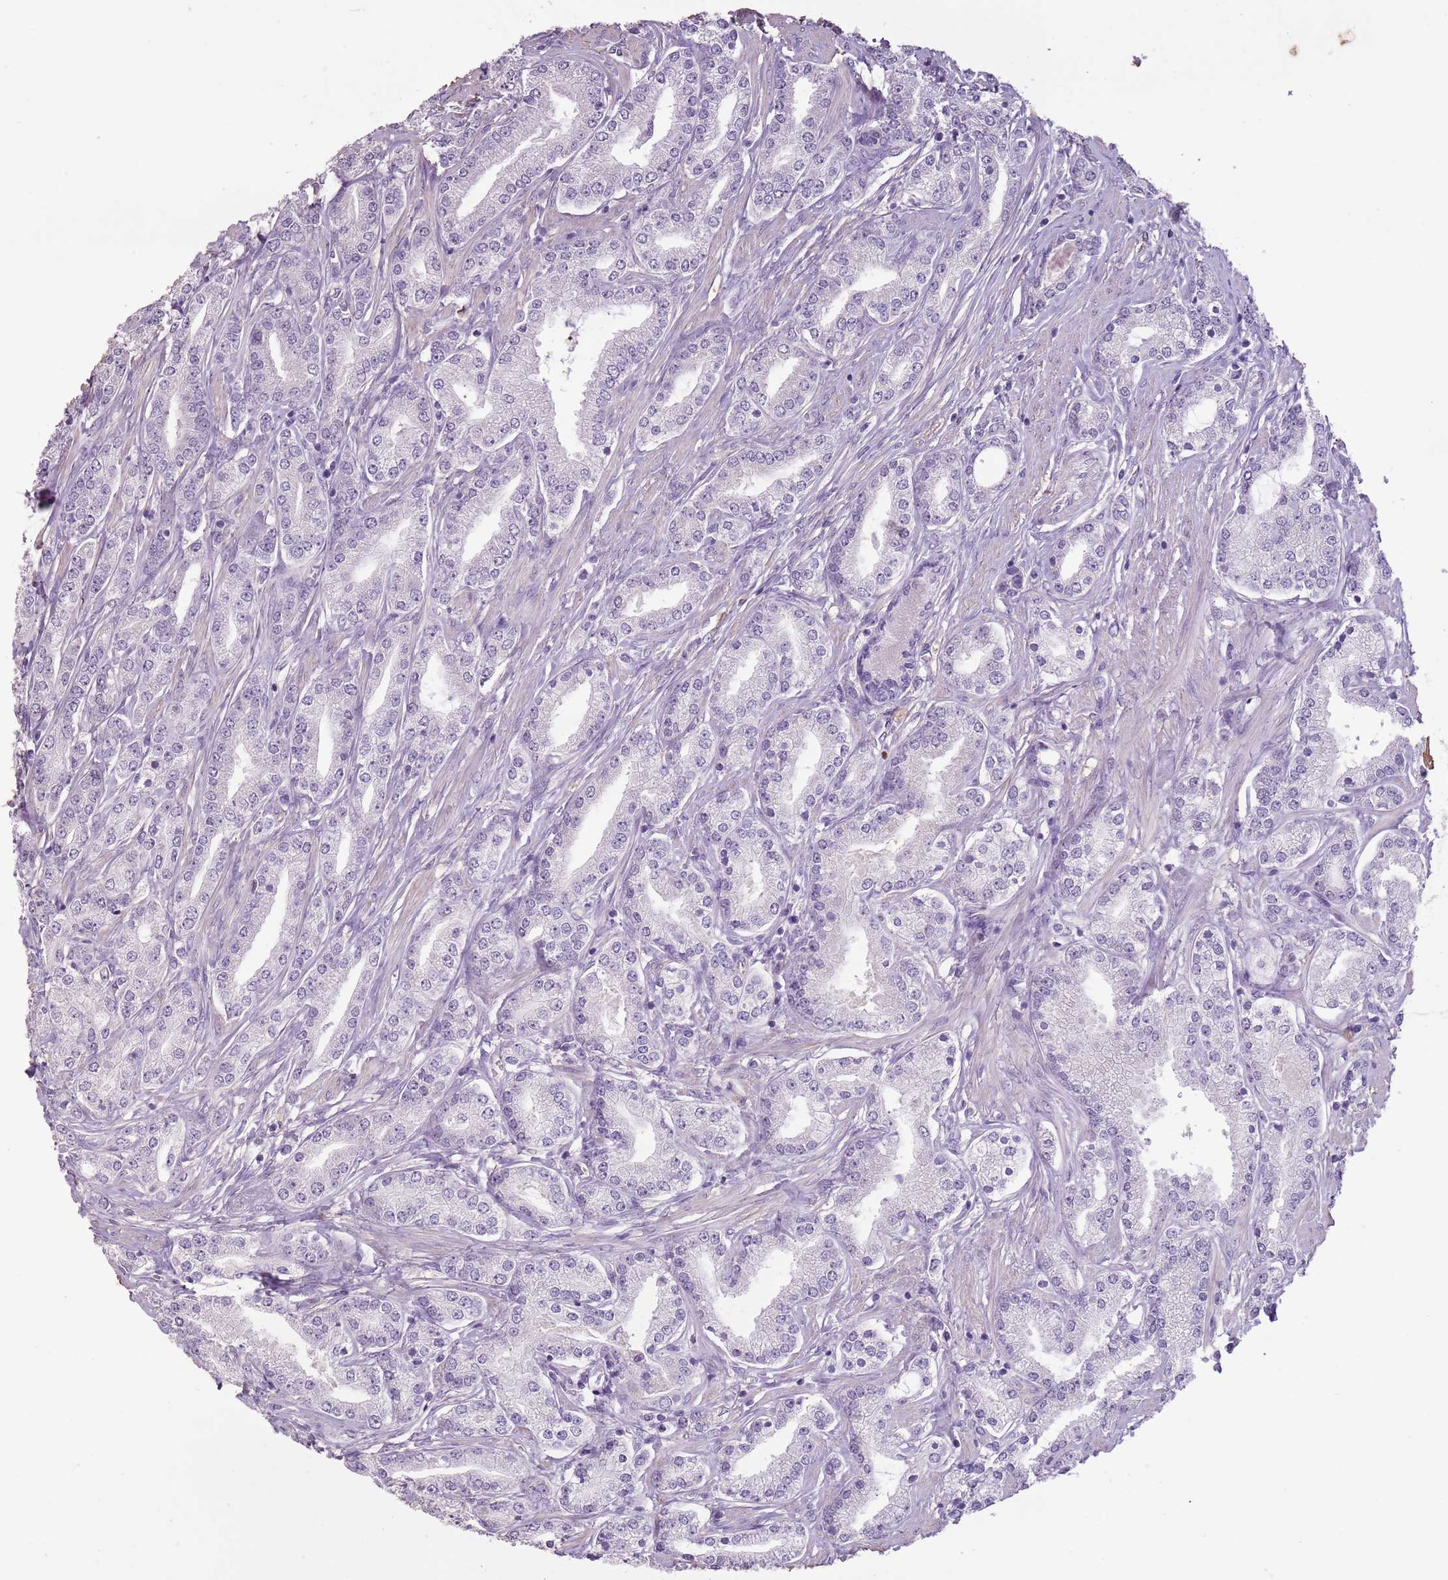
{"staining": {"intensity": "negative", "quantity": "none", "location": "none"}, "tissue": "prostate cancer", "cell_type": "Tumor cells", "image_type": "cancer", "snomed": [{"axis": "morphology", "description": "Adenocarcinoma, High grade"}, {"axis": "topography", "description": "Prostate"}], "caption": "The immunohistochemistry histopathology image has no significant staining in tumor cells of prostate cancer tissue. Nuclei are stained in blue.", "gene": "CELF6", "patient": {"sex": "male", "age": 66}}